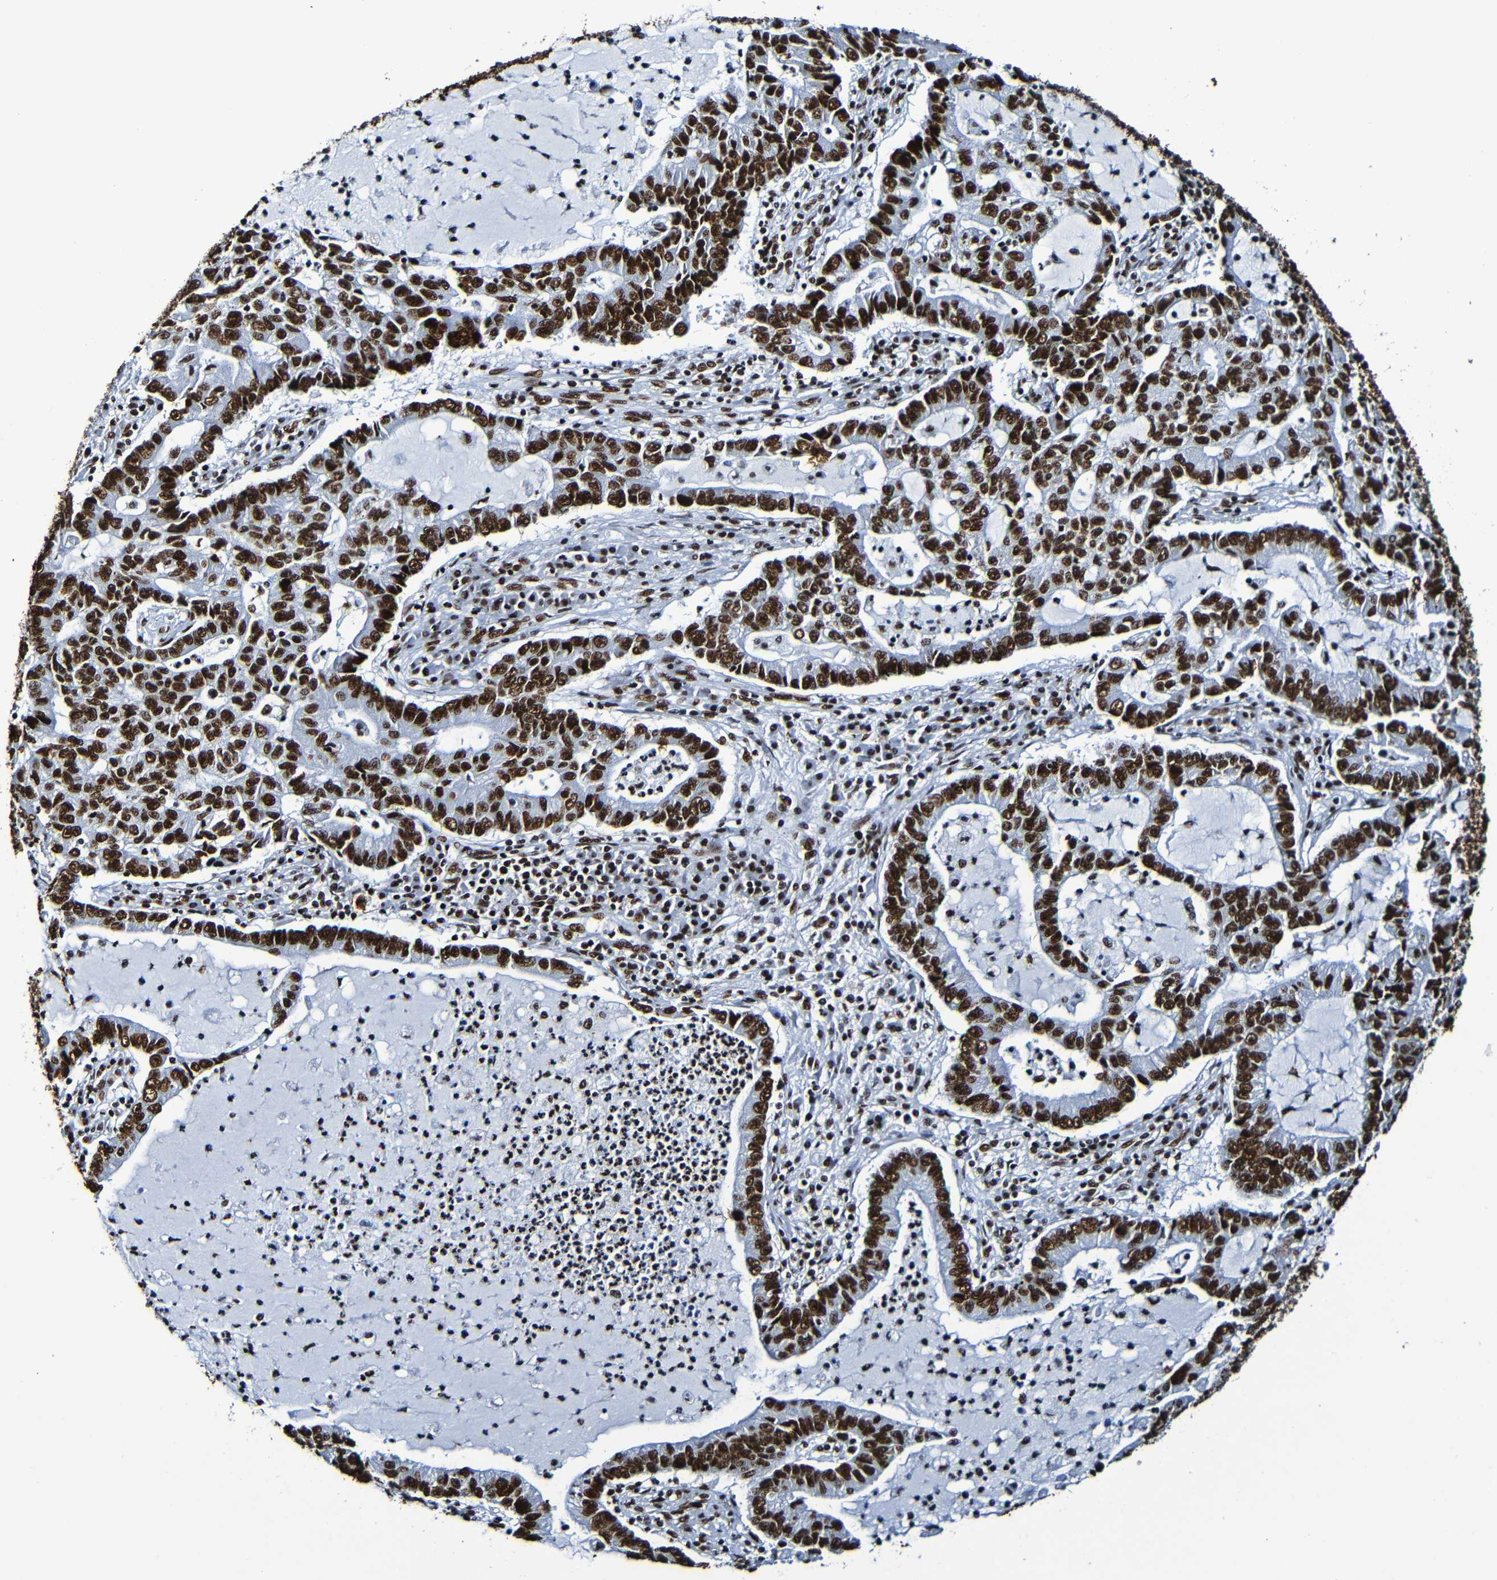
{"staining": {"intensity": "strong", "quantity": ">75%", "location": "nuclear"}, "tissue": "lung cancer", "cell_type": "Tumor cells", "image_type": "cancer", "snomed": [{"axis": "morphology", "description": "Adenocarcinoma, NOS"}, {"axis": "topography", "description": "Lung"}], "caption": "Human lung cancer (adenocarcinoma) stained with a brown dye demonstrates strong nuclear positive staining in approximately >75% of tumor cells.", "gene": "SRSF3", "patient": {"sex": "female", "age": 51}}